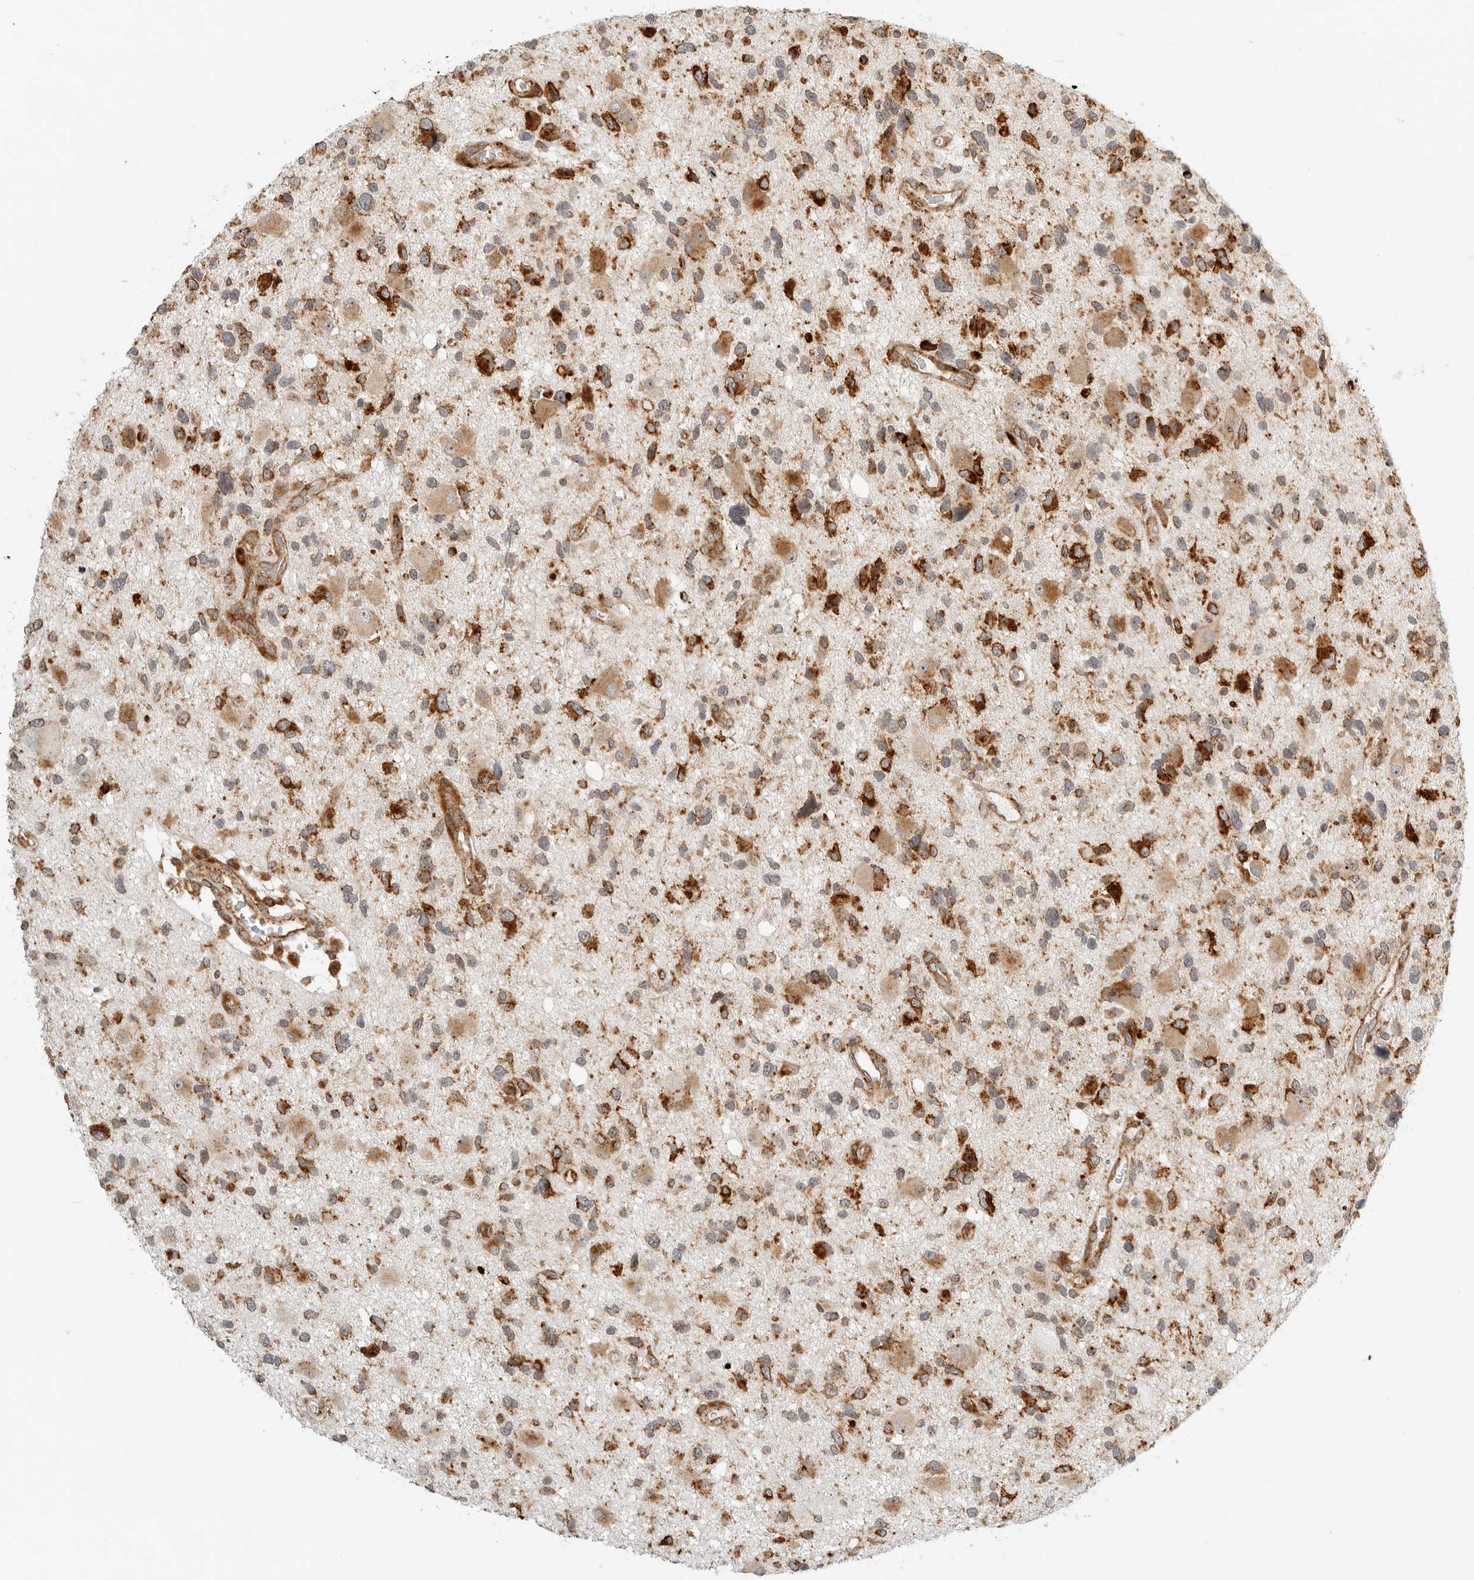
{"staining": {"intensity": "strong", "quantity": ">75%", "location": "cytoplasmic/membranous"}, "tissue": "glioma", "cell_type": "Tumor cells", "image_type": "cancer", "snomed": [{"axis": "morphology", "description": "Glioma, malignant, High grade"}, {"axis": "topography", "description": "Brain"}], "caption": "Approximately >75% of tumor cells in malignant glioma (high-grade) demonstrate strong cytoplasmic/membranous protein expression as visualized by brown immunohistochemical staining.", "gene": "IDUA", "patient": {"sex": "male", "age": 33}}